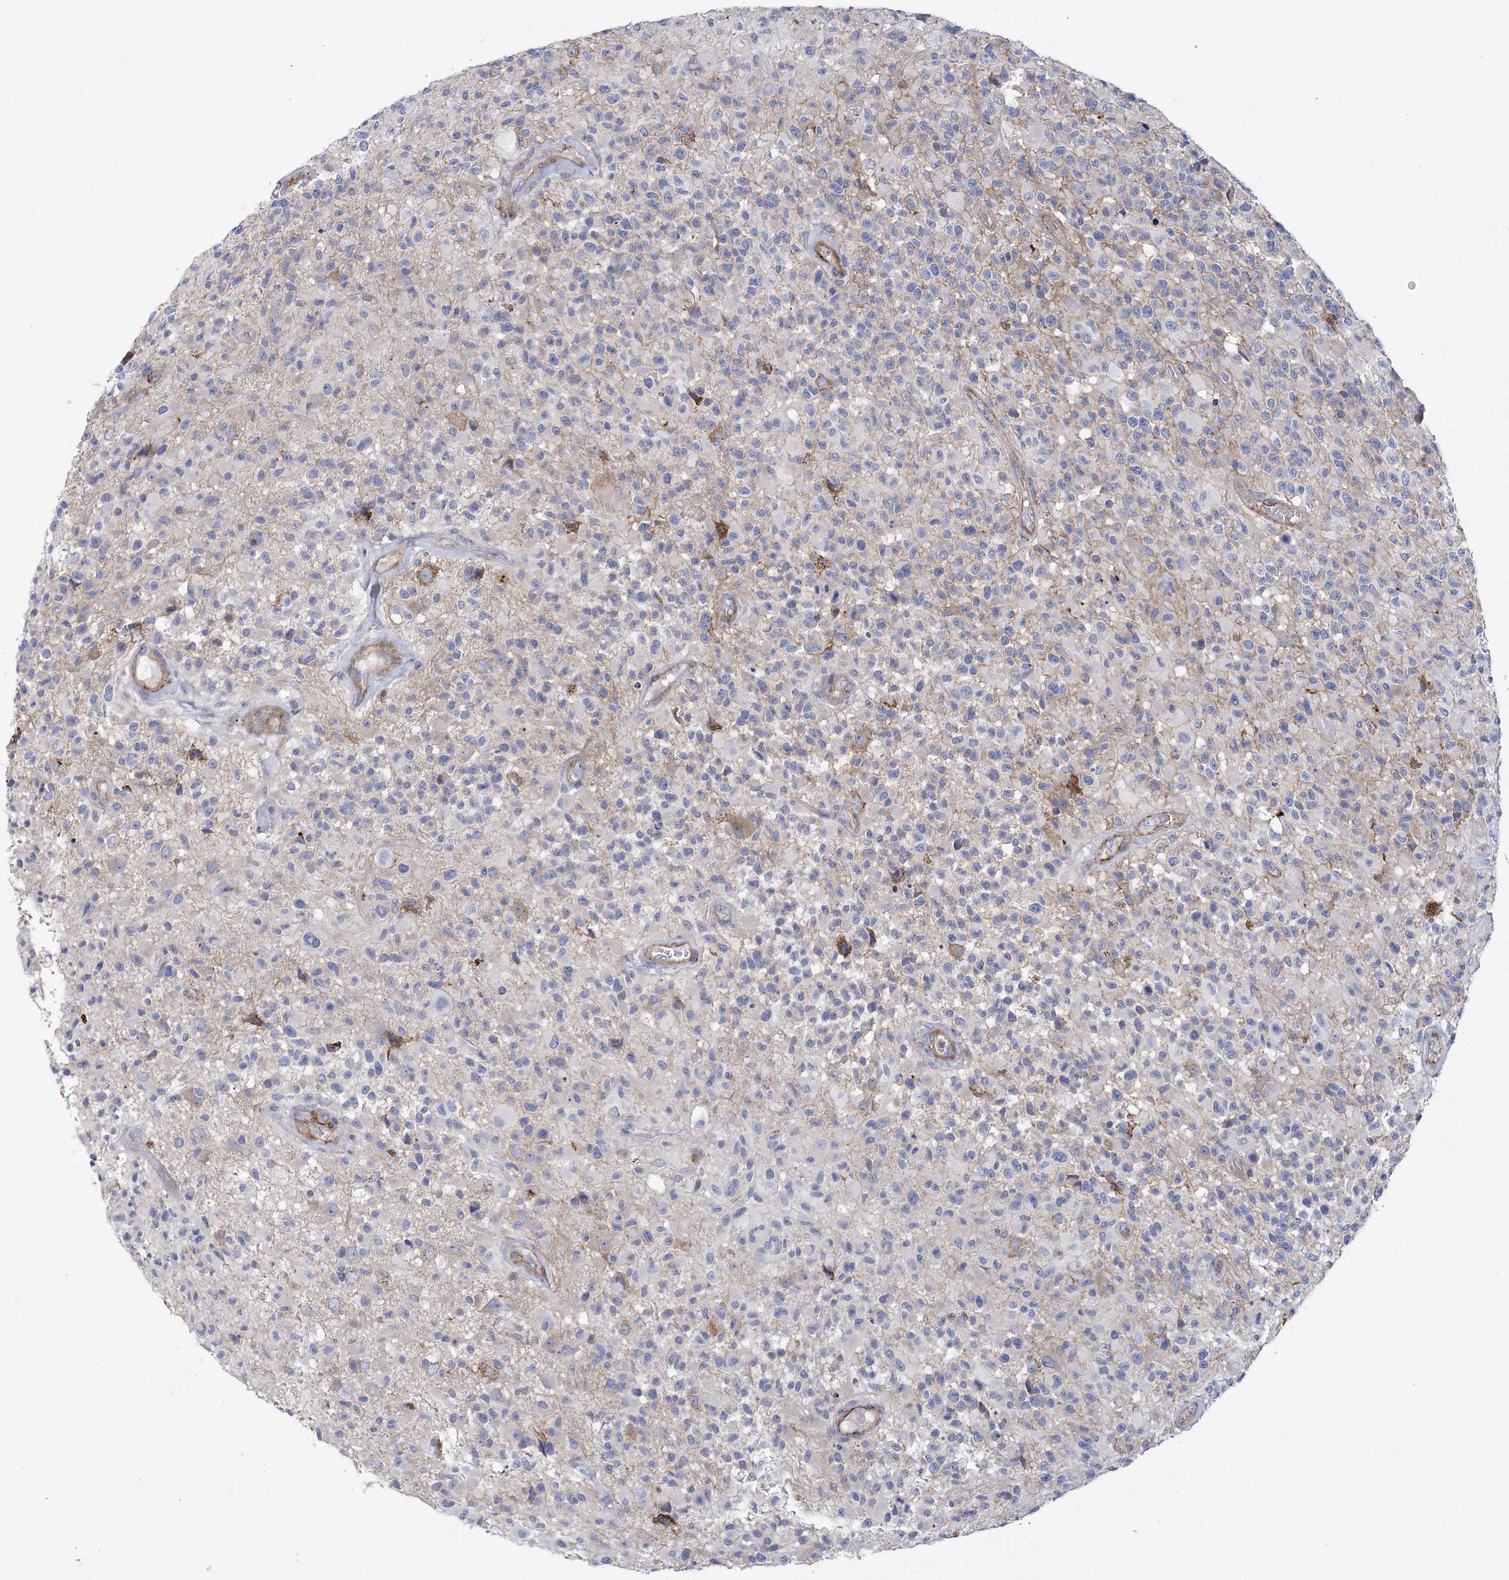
{"staining": {"intensity": "negative", "quantity": "none", "location": "none"}, "tissue": "glioma", "cell_type": "Tumor cells", "image_type": "cancer", "snomed": [{"axis": "morphology", "description": "Glioma, malignant, High grade"}, {"axis": "morphology", "description": "Glioblastoma, NOS"}, {"axis": "topography", "description": "Brain"}], "caption": "High-grade glioma (malignant) was stained to show a protein in brown. There is no significant staining in tumor cells. (DAB (3,3'-diaminobenzidine) IHC with hematoxylin counter stain).", "gene": "ARSJ", "patient": {"sex": "male", "age": 60}}